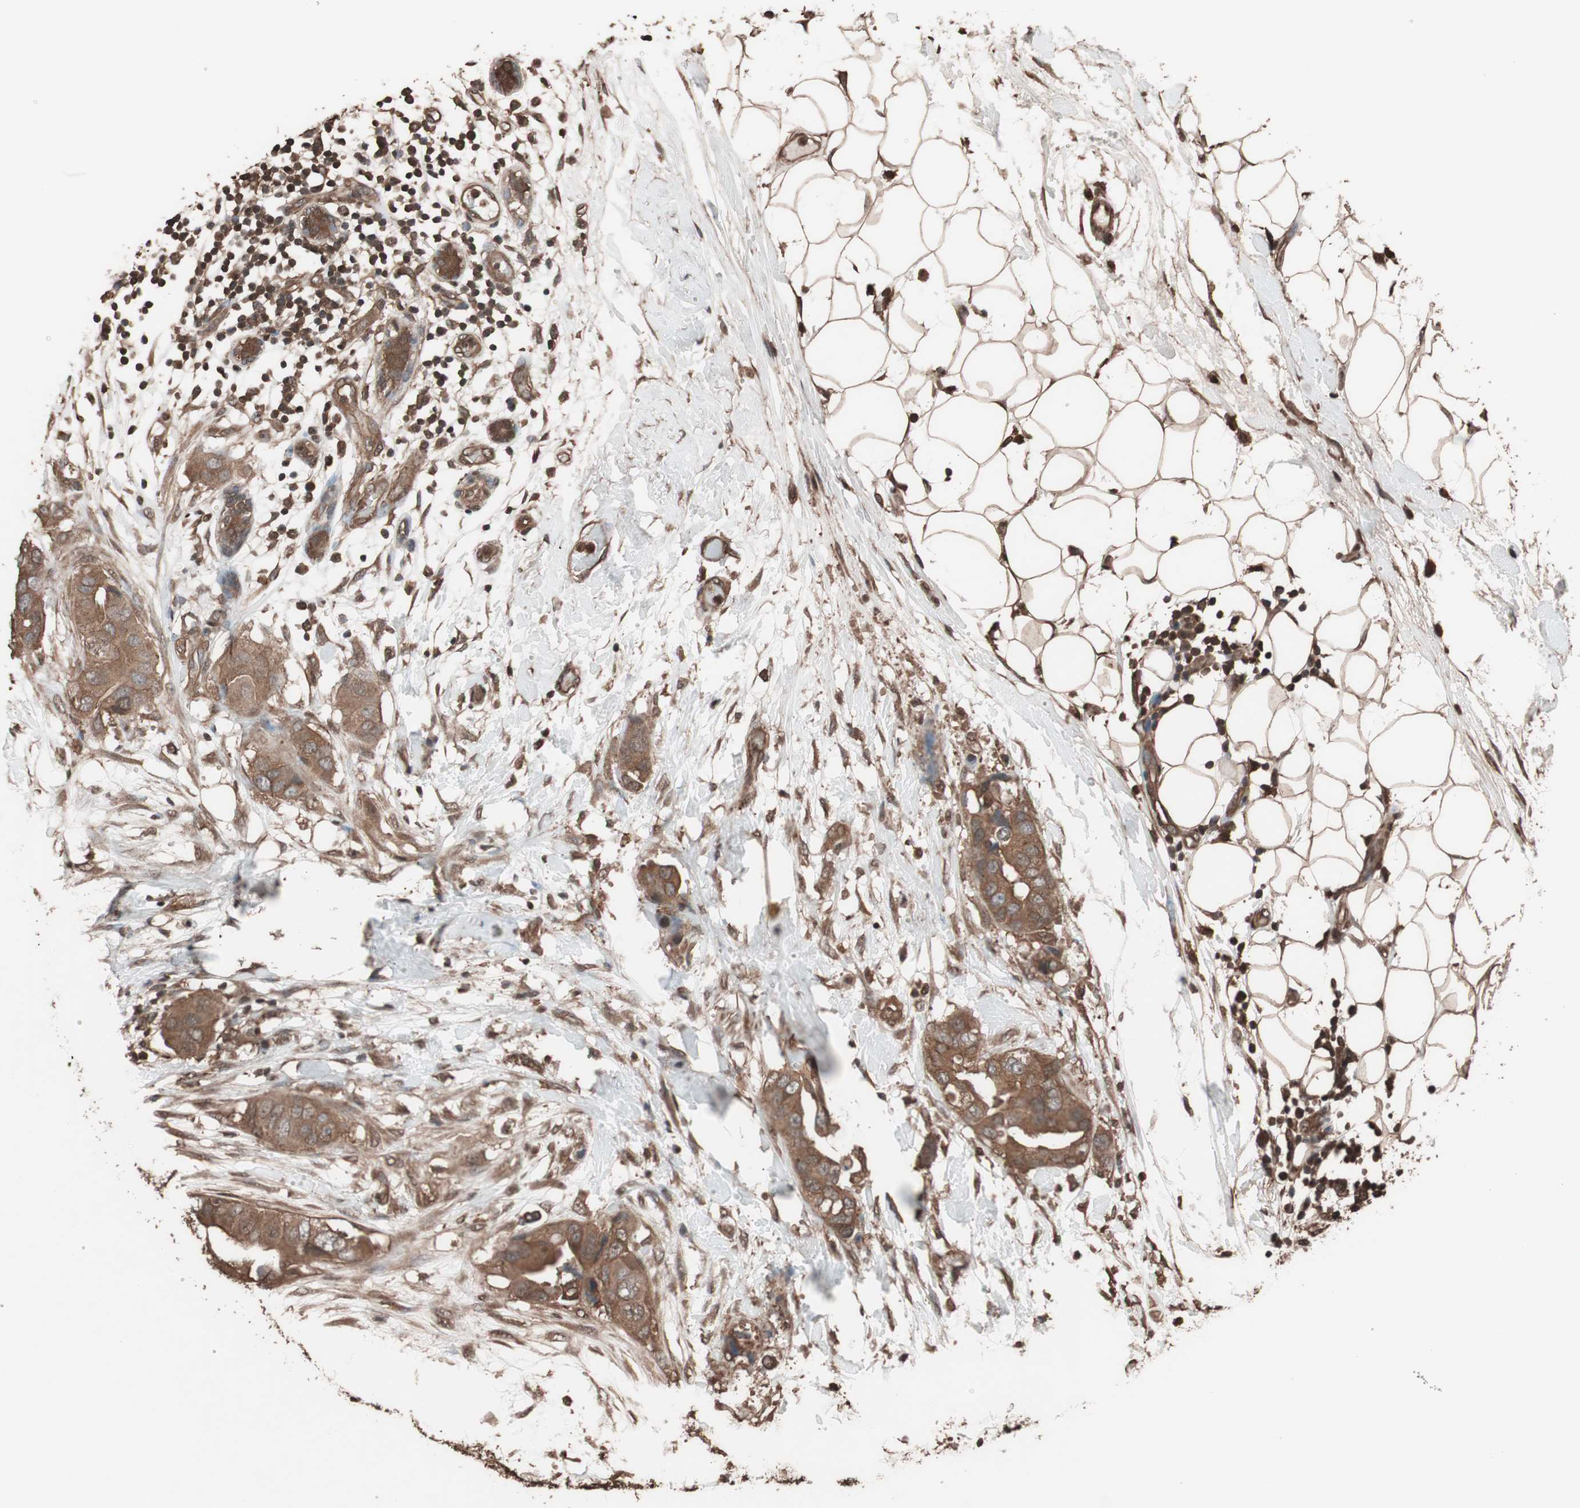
{"staining": {"intensity": "strong", "quantity": ">75%", "location": "cytoplasmic/membranous"}, "tissue": "breast cancer", "cell_type": "Tumor cells", "image_type": "cancer", "snomed": [{"axis": "morphology", "description": "Duct carcinoma"}, {"axis": "topography", "description": "Breast"}], "caption": "Immunohistochemistry (IHC) of human breast cancer (invasive ductal carcinoma) exhibits high levels of strong cytoplasmic/membranous positivity in about >75% of tumor cells. (Brightfield microscopy of DAB IHC at high magnification).", "gene": "CALM2", "patient": {"sex": "female", "age": 40}}